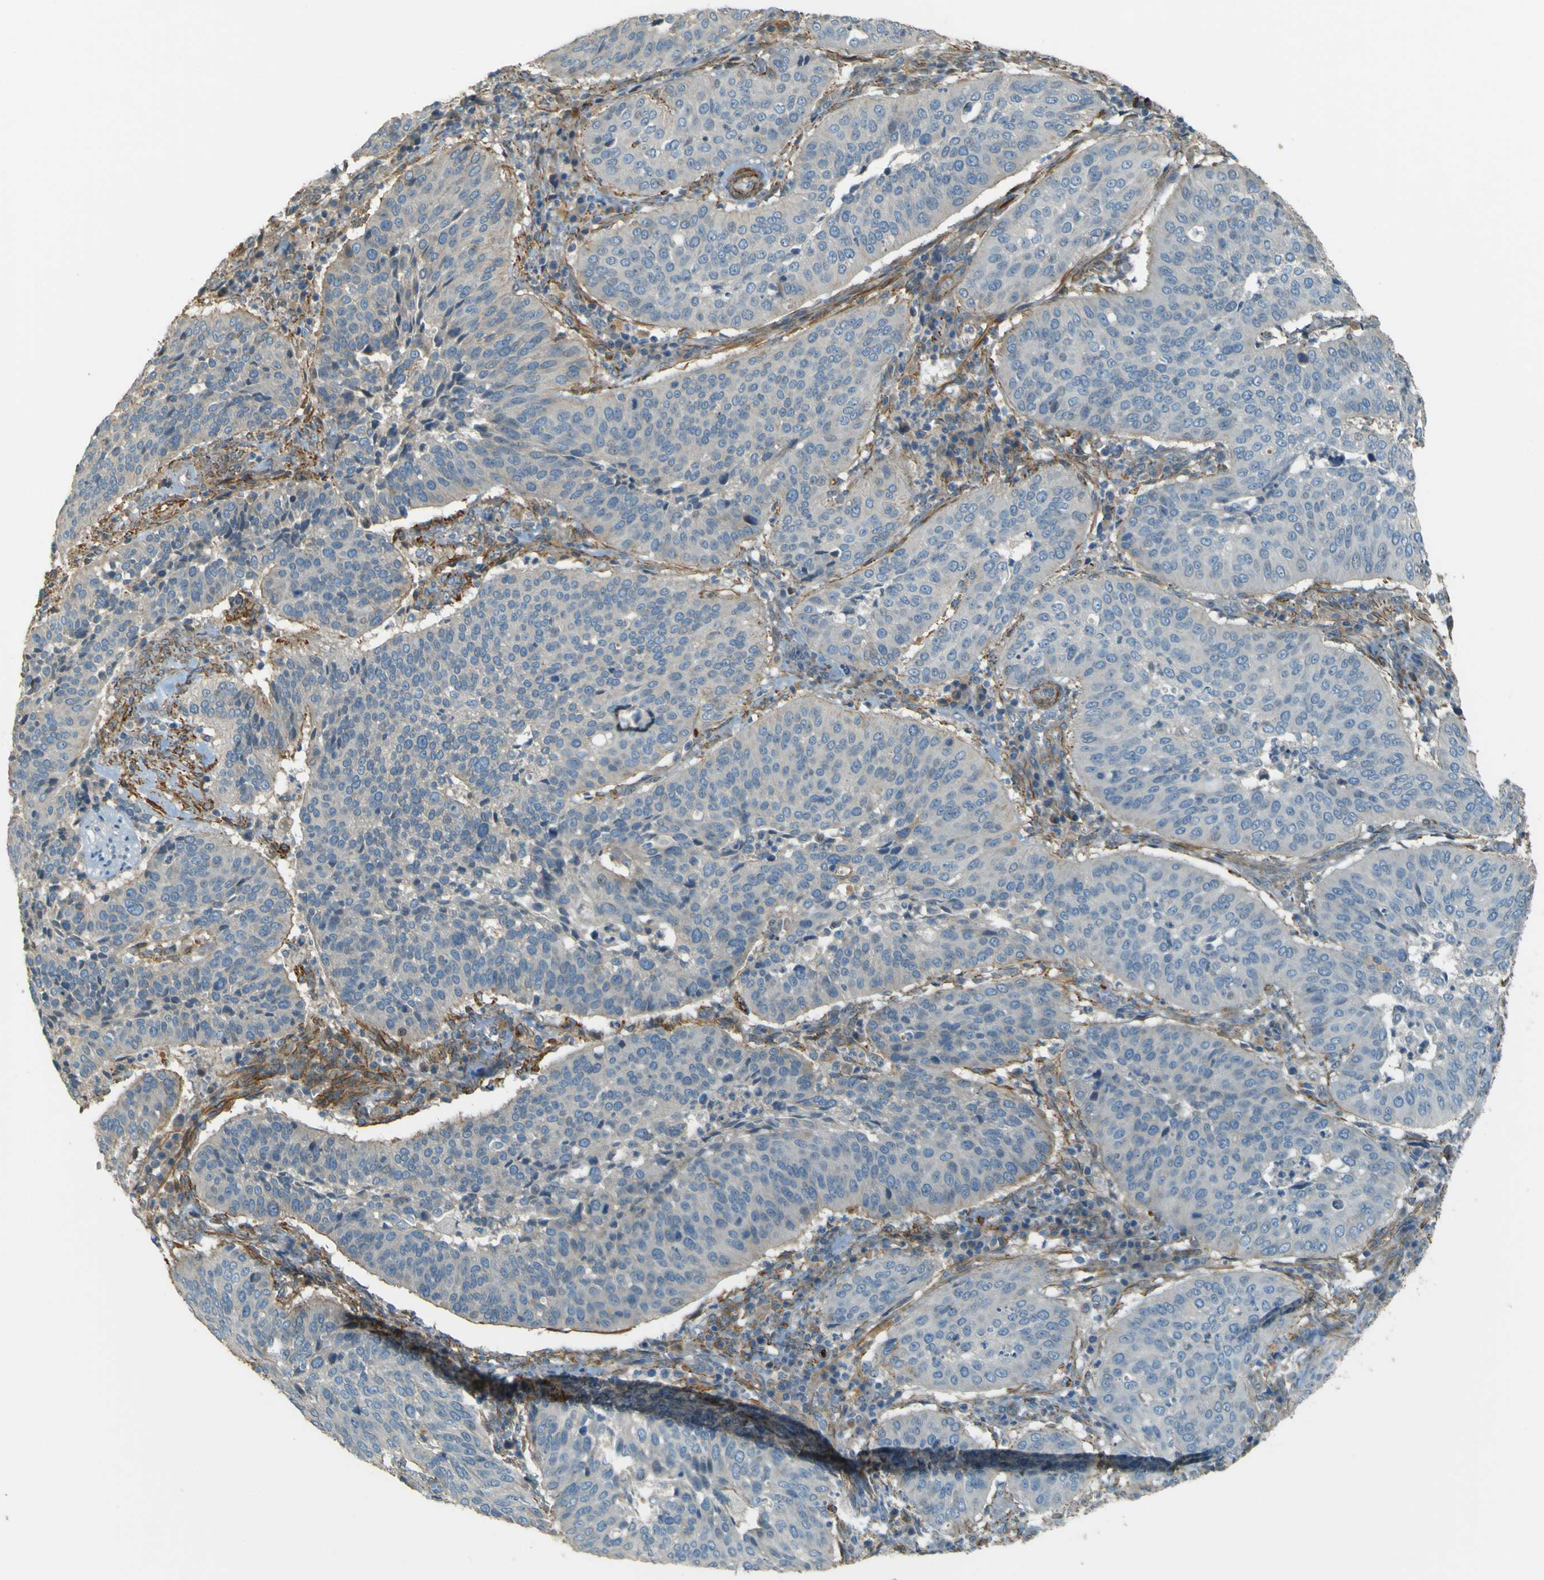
{"staining": {"intensity": "negative", "quantity": "none", "location": "none"}, "tissue": "cervical cancer", "cell_type": "Tumor cells", "image_type": "cancer", "snomed": [{"axis": "morphology", "description": "Normal tissue, NOS"}, {"axis": "morphology", "description": "Squamous cell carcinoma, NOS"}, {"axis": "topography", "description": "Cervix"}], "caption": "Tumor cells show no significant protein expression in cervical squamous cell carcinoma. Nuclei are stained in blue.", "gene": "NEXN", "patient": {"sex": "female", "age": 39}}